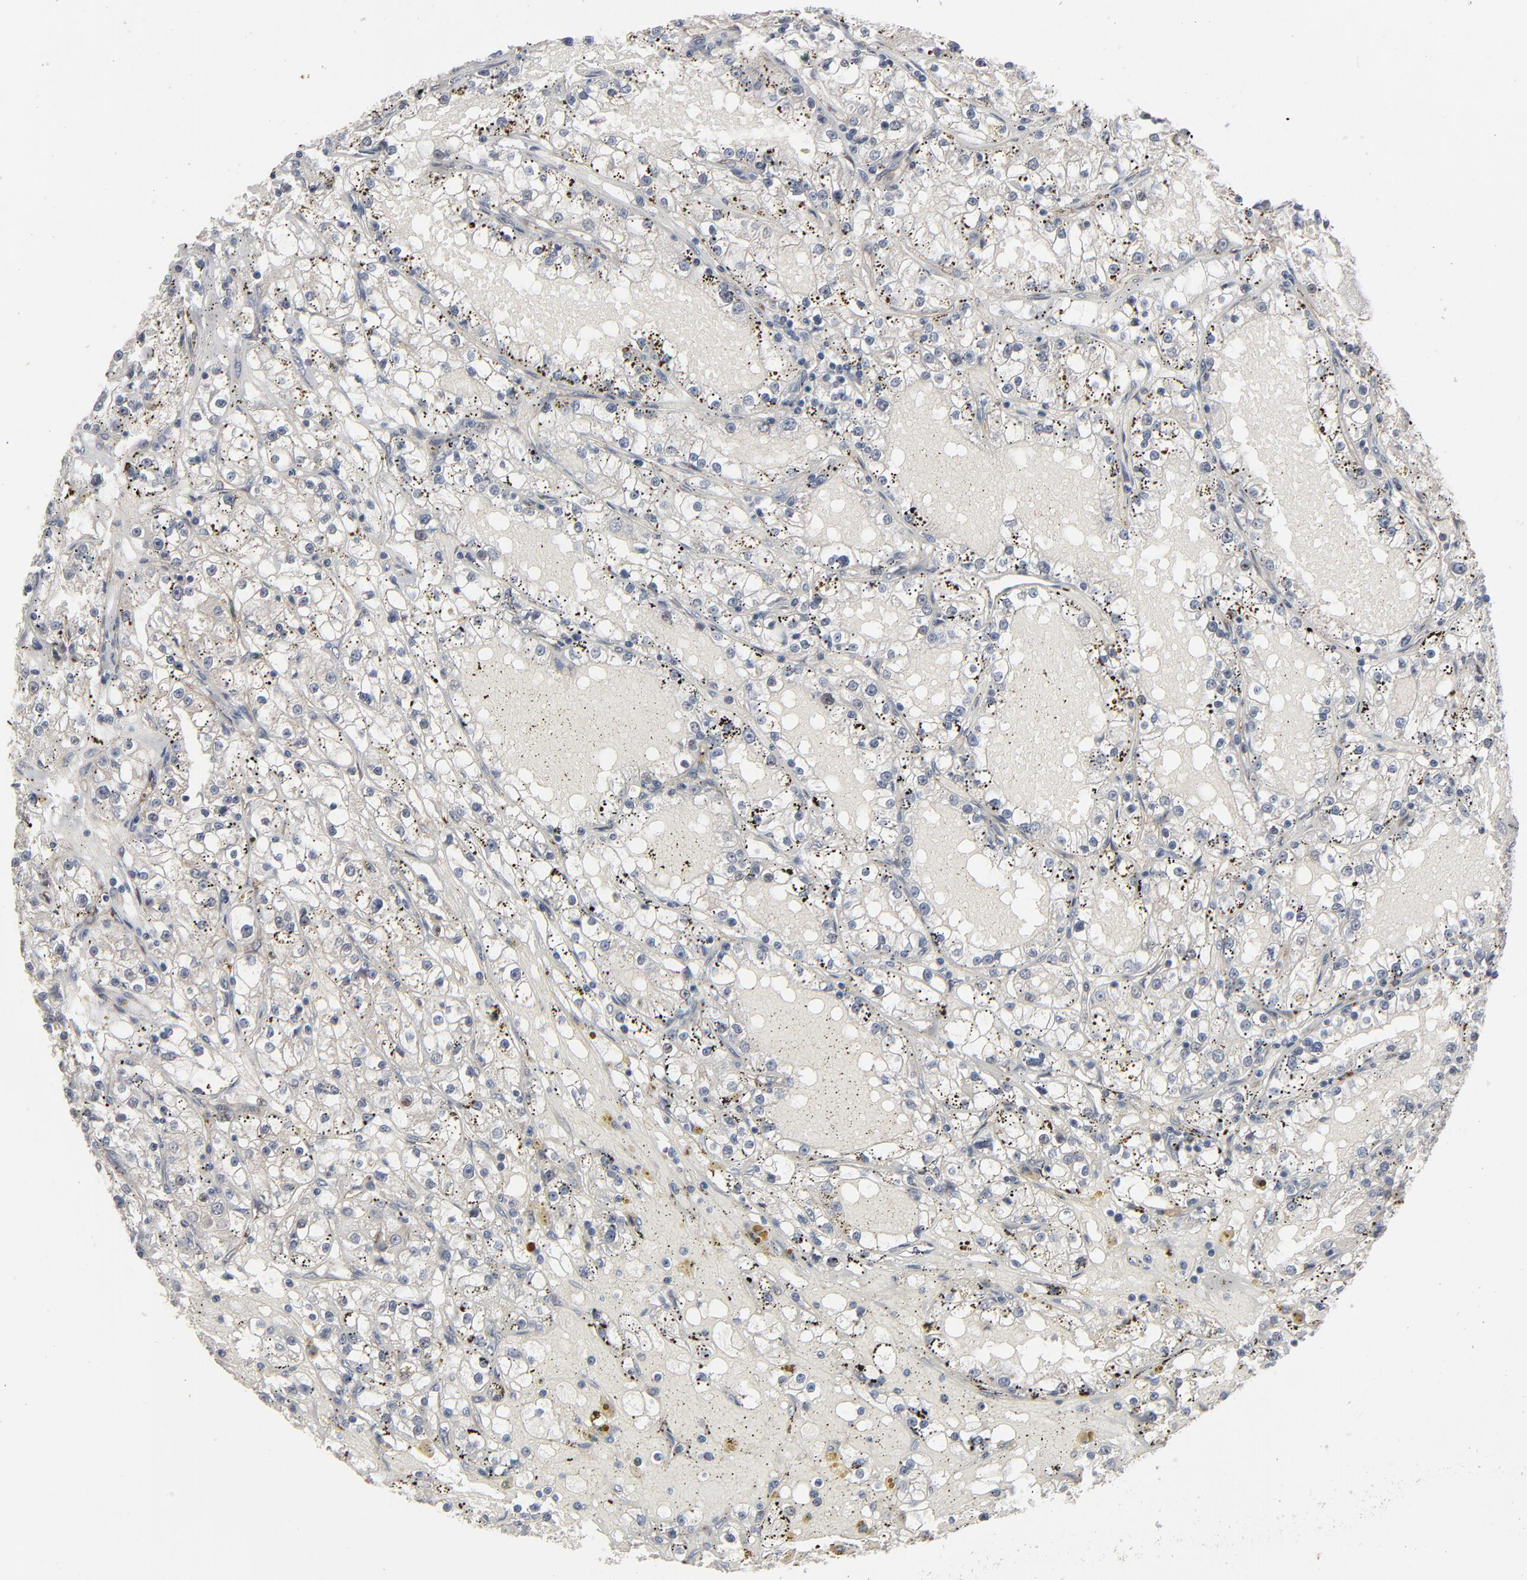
{"staining": {"intensity": "negative", "quantity": "none", "location": "none"}, "tissue": "renal cancer", "cell_type": "Tumor cells", "image_type": "cancer", "snomed": [{"axis": "morphology", "description": "Adenocarcinoma, NOS"}, {"axis": "topography", "description": "Kidney"}], "caption": "Immunohistochemistry micrograph of adenocarcinoma (renal) stained for a protein (brown), which shows no staining in tumor cells. The staining was performed using DAB (3,3'-diaminobenzidine) to visualize the protein expression in brown, while the nuclei were stained in blue with hematoxylin (Magnification: 20x).", "gene": "JAM3", "patient": {"sex": "male", "age": 56}}